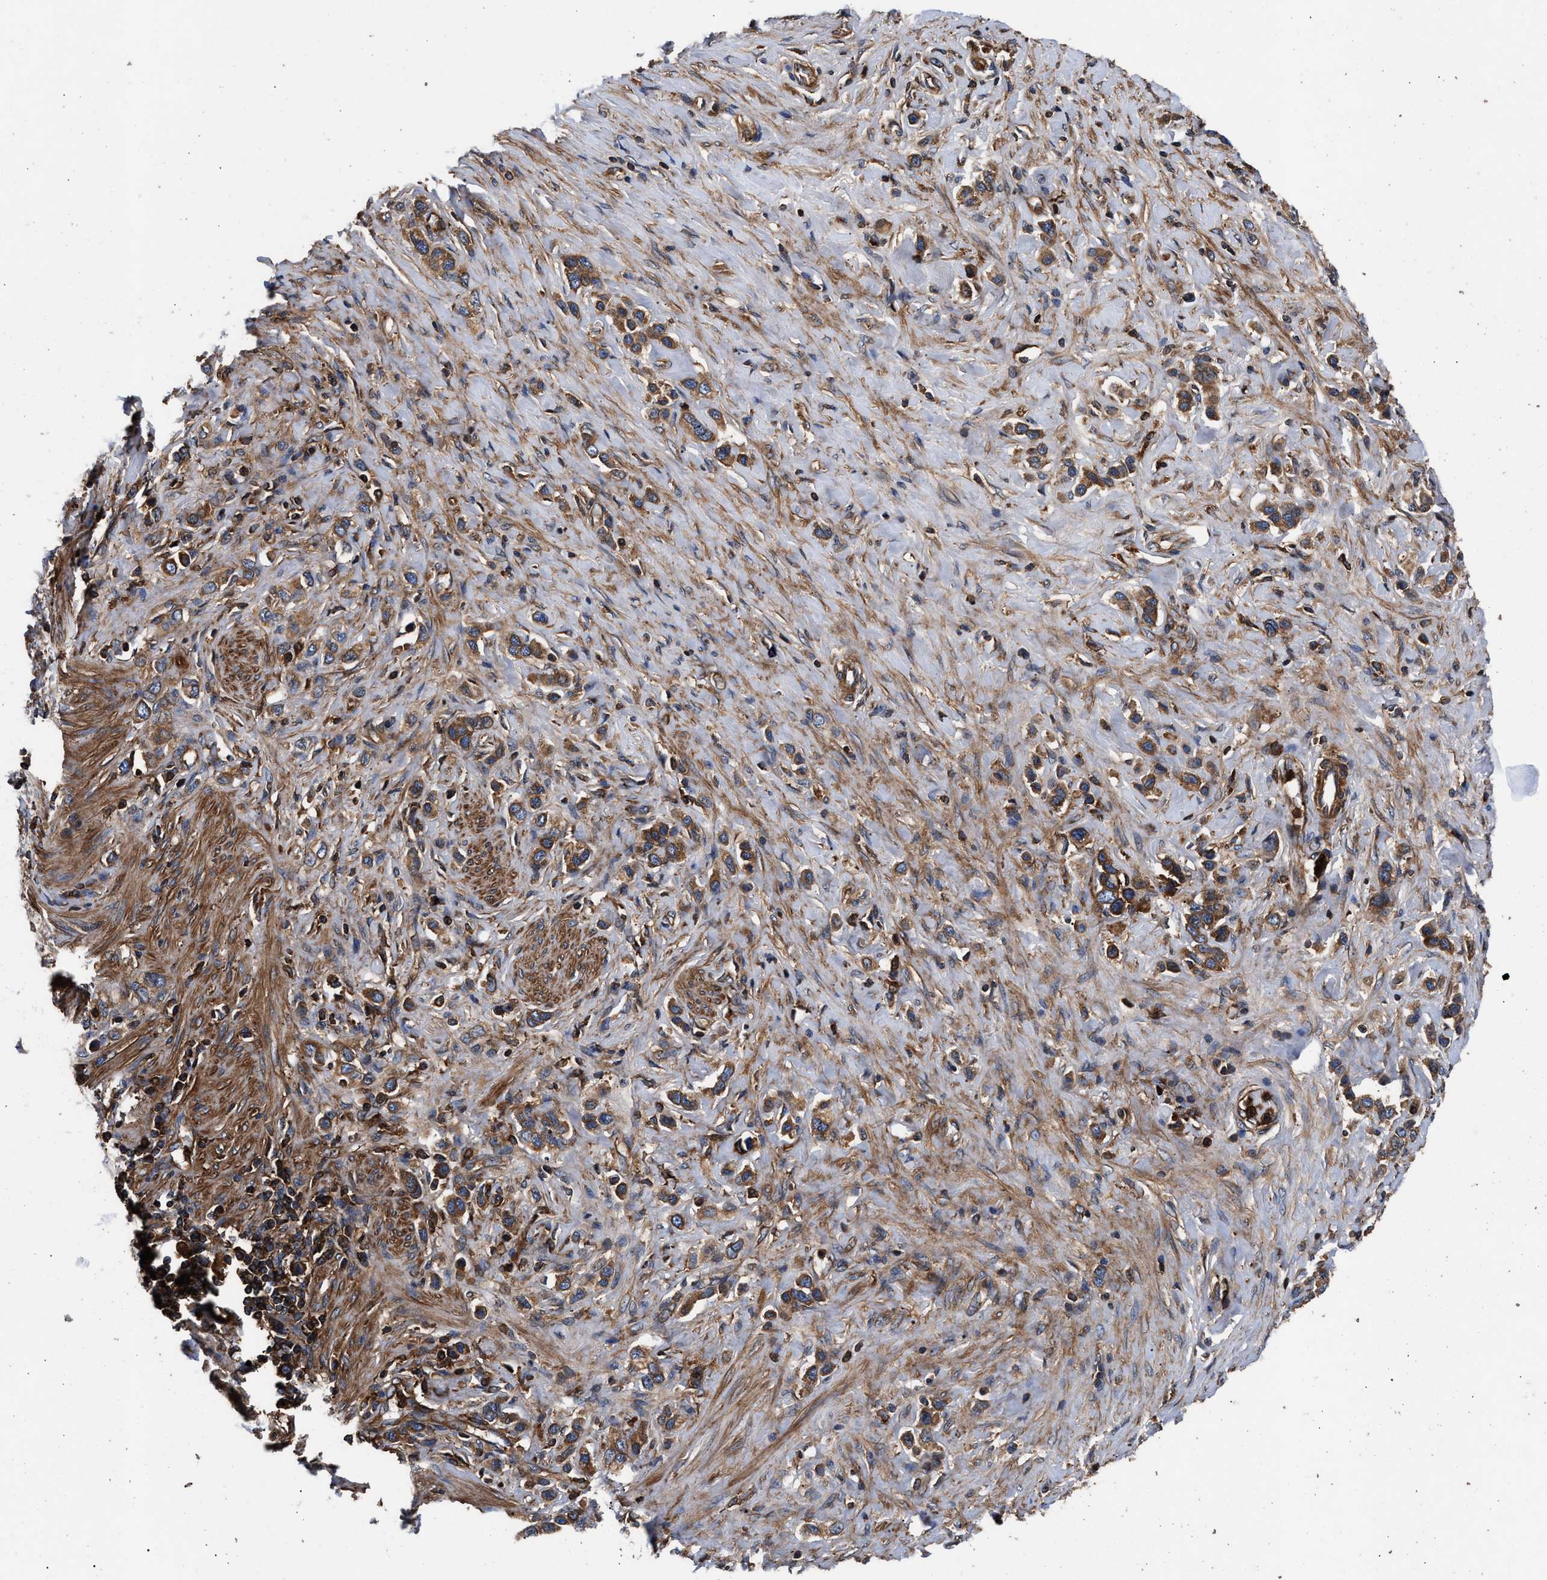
{"staining": {"intensity": "moderate", "quantity": ">75%", "location": "cytoplasmic/membranous"}, "tissue": "stomach cancer", "cell_type": "Tumor cells", "image_type": "cancer", "snomed": [{"axis": "morphology", "description": "Adenocarcinoma, NOS"}, {"axis": "topography", "description": "Stomach"}], "caption": "Protein analysis of stomach cancer (adenocarcinoma) tissue shows moderate cytoplasmic/membranous expression in about >75% of tumor cells.", "gene": "KYAT1", "patient": {"sex": "female", "age": 65}}